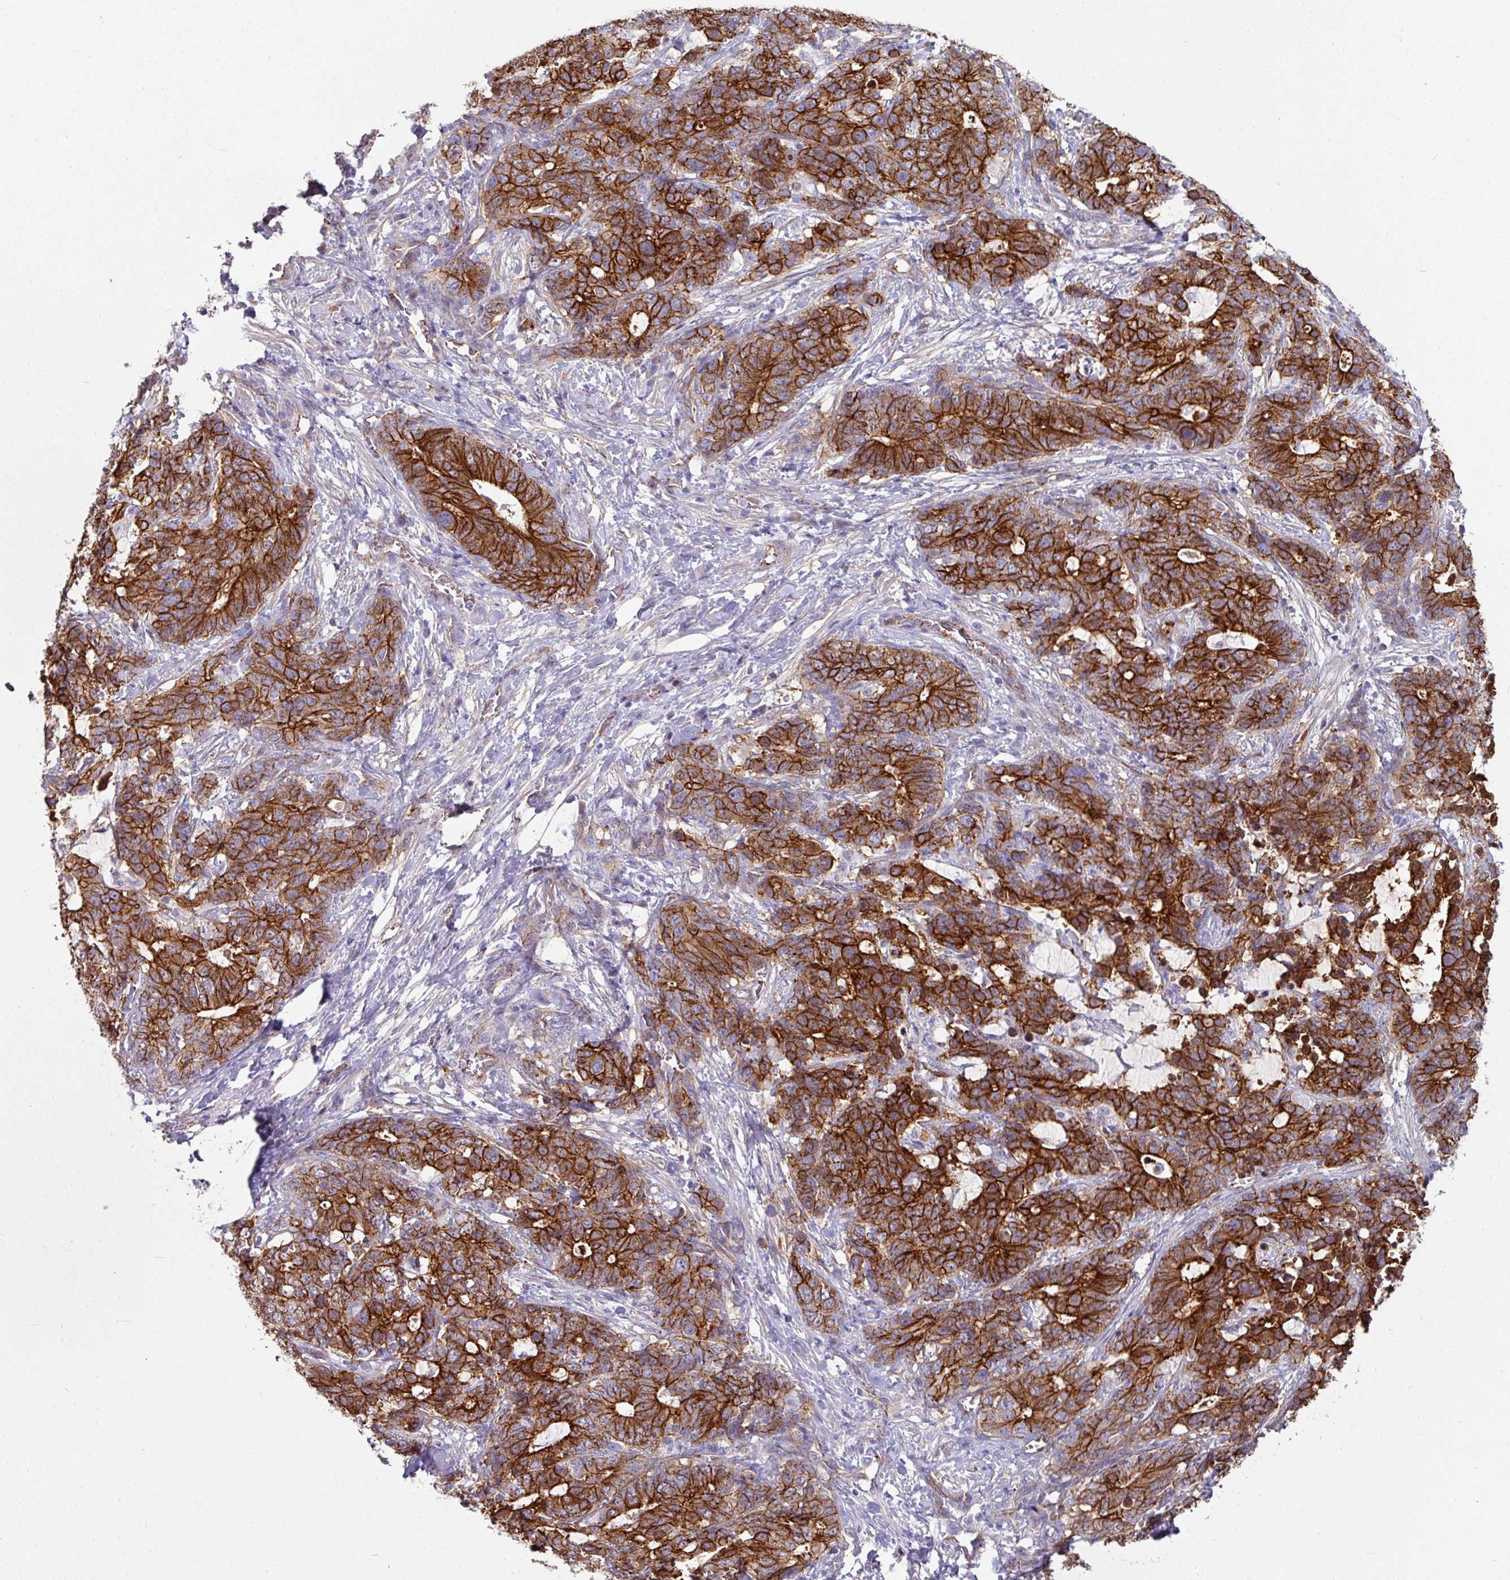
{"staining": {"intensity": "strong", "quantity": ">75%", "location": "cytoplasmic/membranous"}, "tissue": "stomach cancer", "cell_type": "Tumor cells", "image_type": "cancer", "snomed": [{"axis": "morphology", "description": "Normal tissue, NOS"}, {"axis": "morphology", "description": "Adenocarcinoma, NOS"}, {"axis": "topography", "description": "Stomach"}], "caption": "DAB immunohistochemical staining of human stomach adenocarcinoma demonstrates strong cytoplasmic/membranous protein staining in approximately >75% of tumor cells.", "gene": "JUP", "patient": {"sex": "female", "age": 64}}